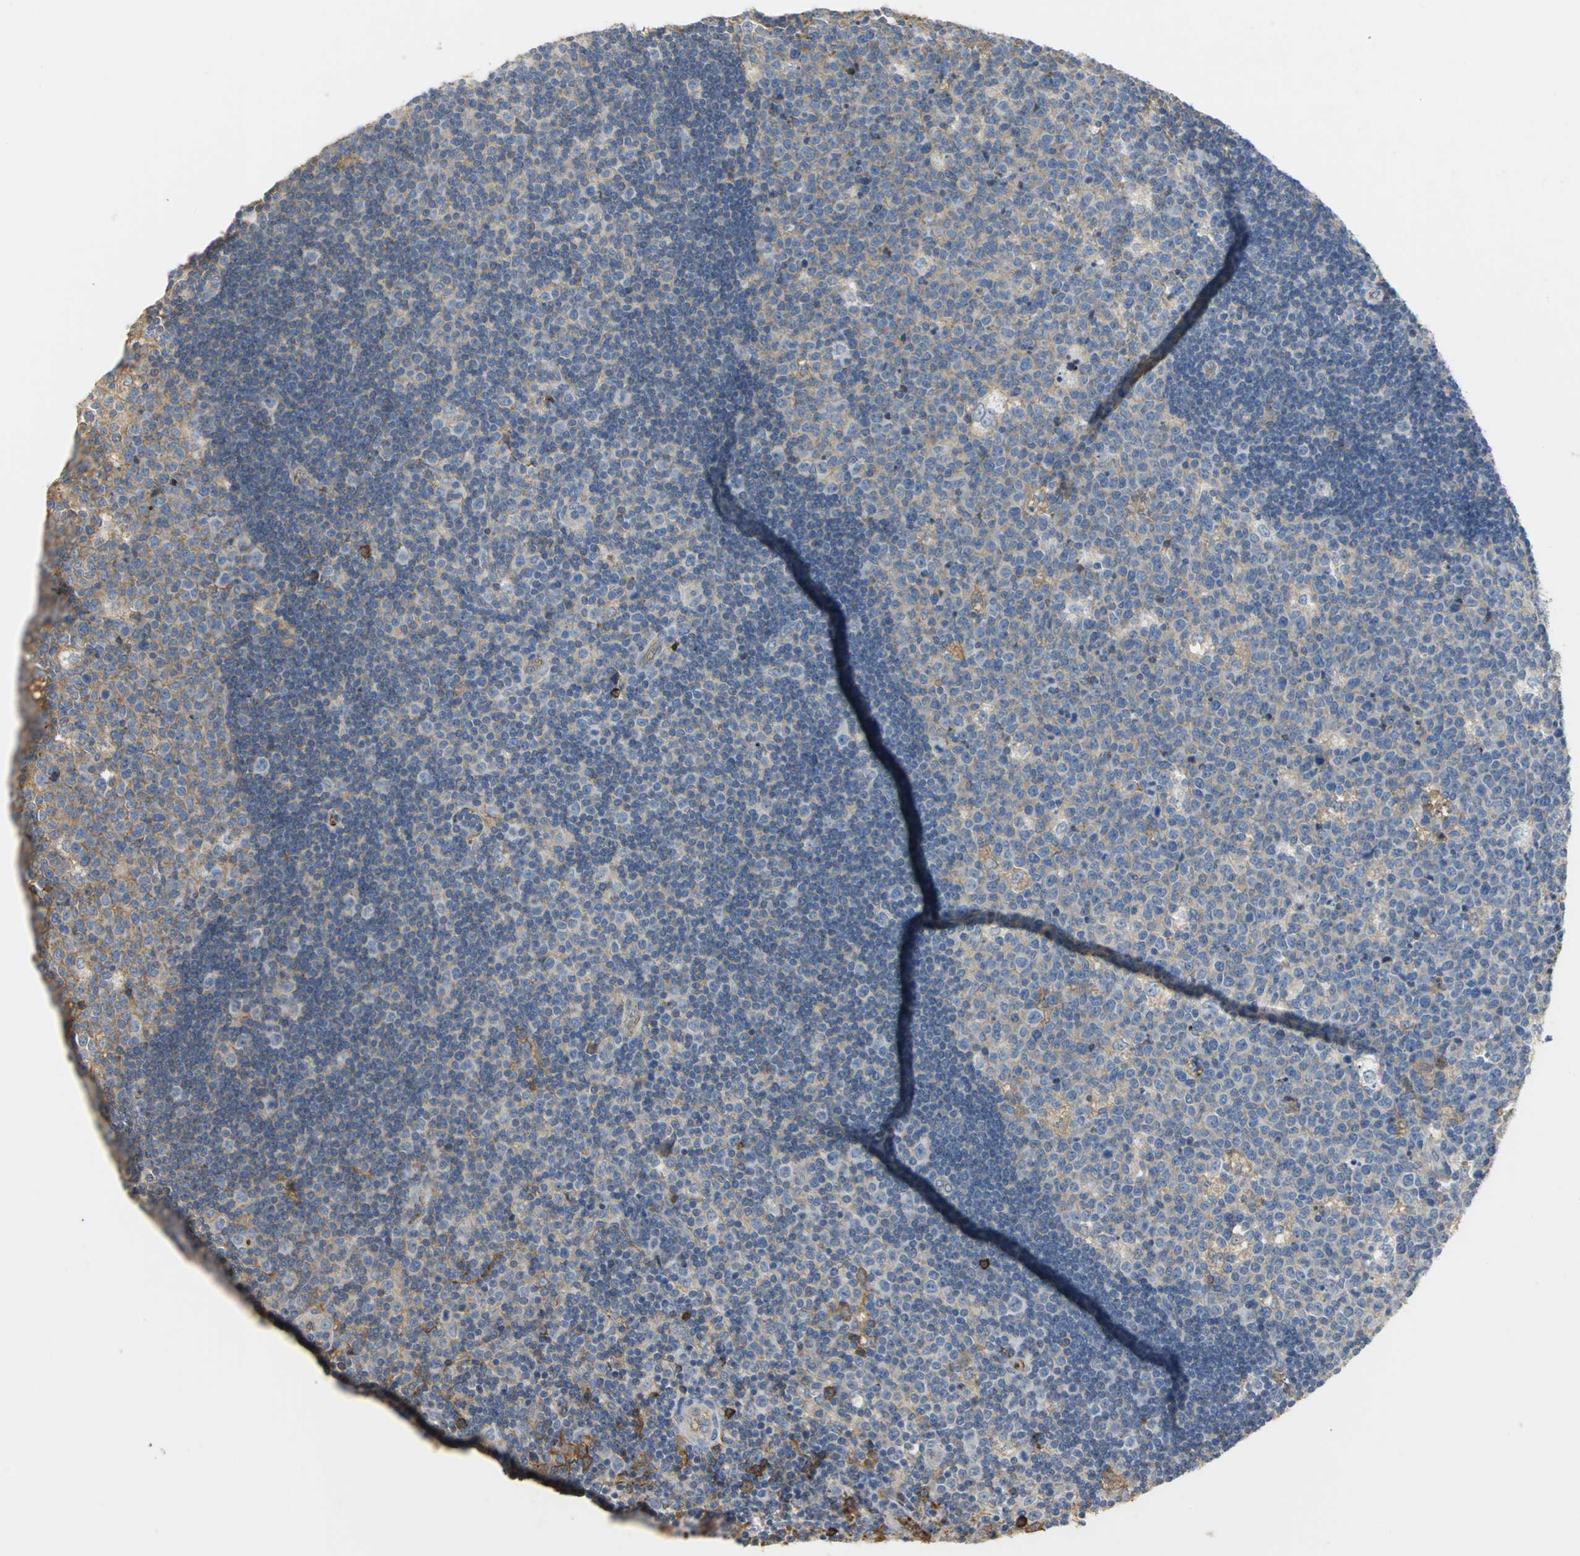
{"staining": {"intensity": "weak", "quantity": "25%-75%", "location": "cytoplasmic/membranous"}, "tissue": "lymph node", "cell_type": "Germinal center cells", "image_type": "normal", "snomed": [{"axis": "morphology", "description": "Normal tissue, NOS"}, {"axis": "topography", "description": "Lymph node"}, {"axis": "topography", "description": "Salivary gland"}], "caption": "Immunohistochemistry (DAB) staining of benign human lymph node shows weak cytoplasmic/membranous protein positivity in approximately 25%-75% of germinal center cells. Immunohistochemistry (ihc) stains the protein in brown and the nuclei are stained blue.", "gene": "GYG2", "patient": {"sex": "male", "age": 8}}